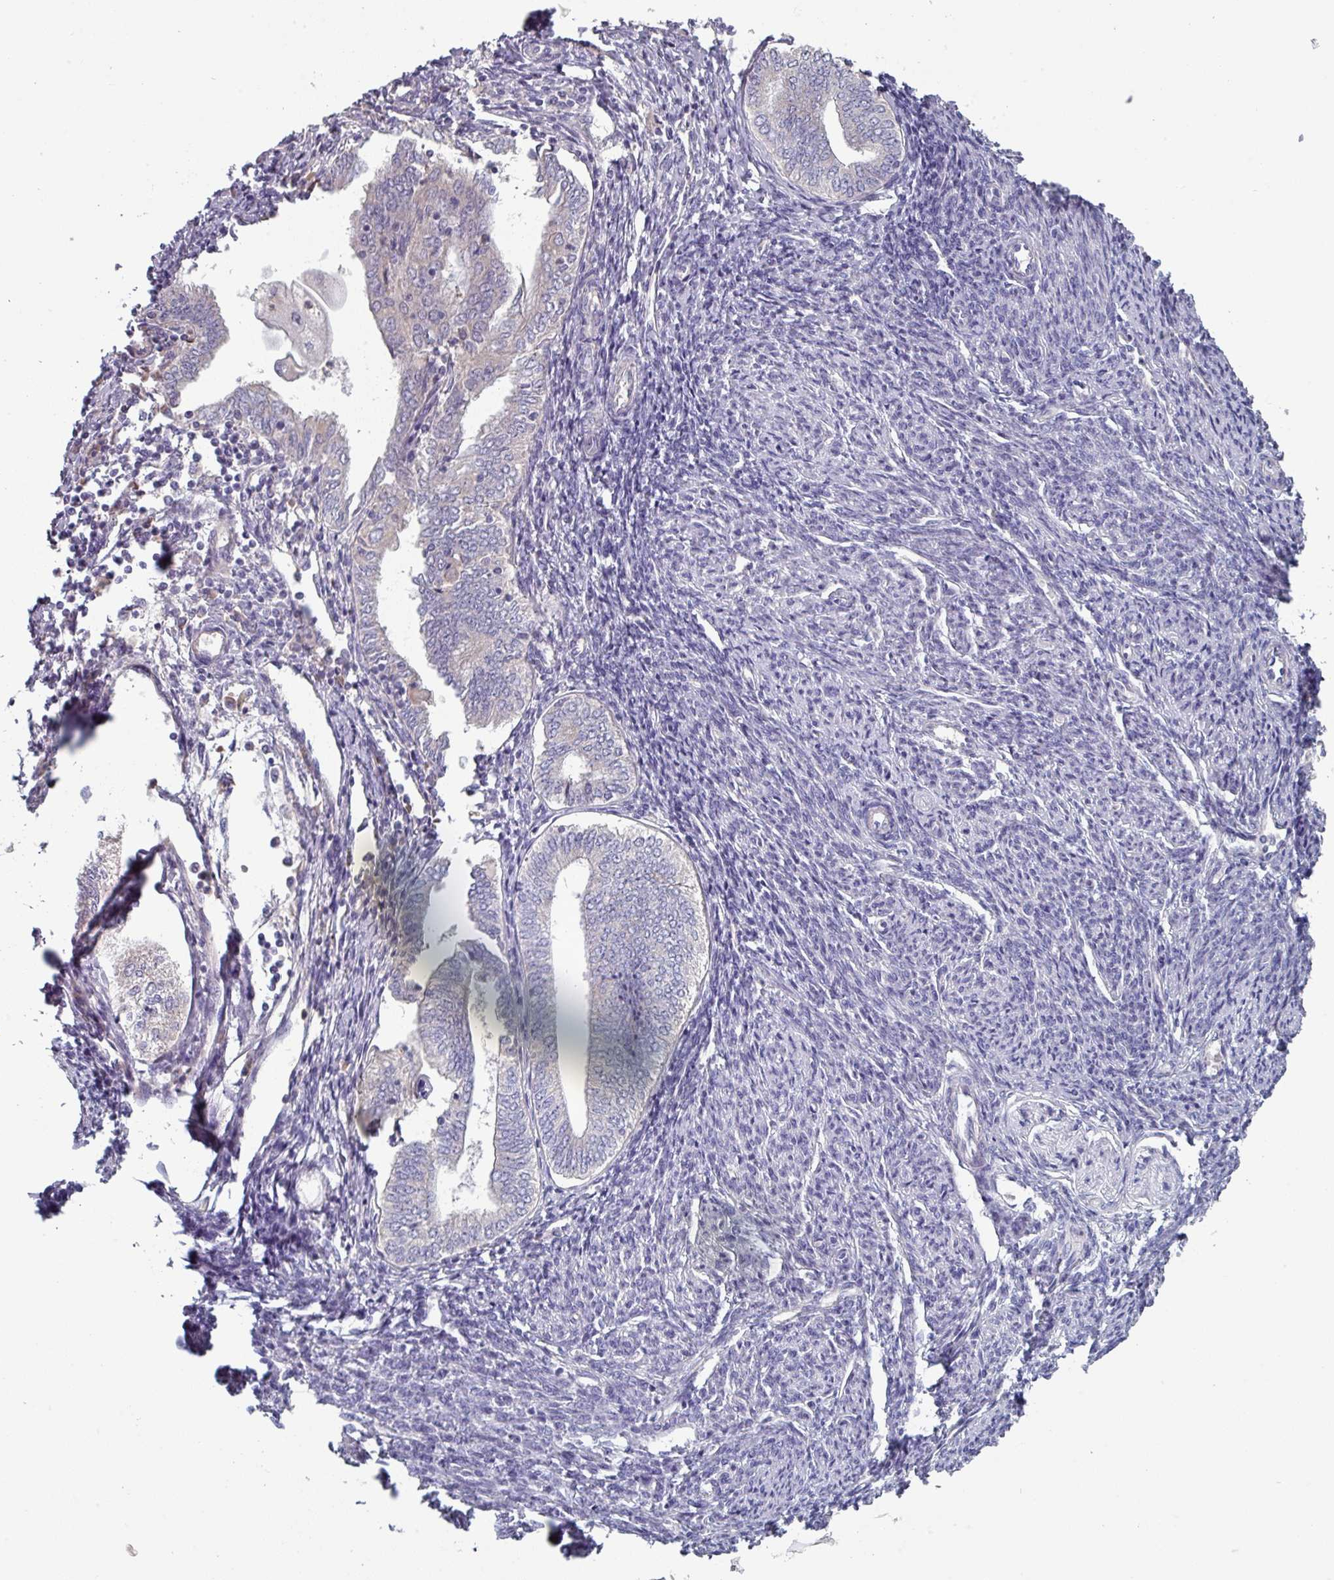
{"staining": {"intensity": "negative", "quantity": "none", "location": "none"}, "tissue": "smooth muscle", "cell_type": "Smooth muscle cells", "image_type": "normal", "snomed": [{"axis": "morphology", "description": "Normal tissue, NOS"}, {"axis": "topography", "description": "Smooth muscle"}, {"axis": "topography", "description": "Fallopian tube"}], "caption": "This photomicrograph is of normal smooth muscle stained with immunohistochemistry (IHC) to label a protein in brown with the nuclei are counter-stained blue. There is no staining in smooth muscle cells. Brightfield microscopy of immunohistochemistry (IHC) stained with DAB (brown) and hematoxylin (blue), captured at high magnification.", "gene": "PRAMEF7", "patient": {"sex": "female", "age": 59}}